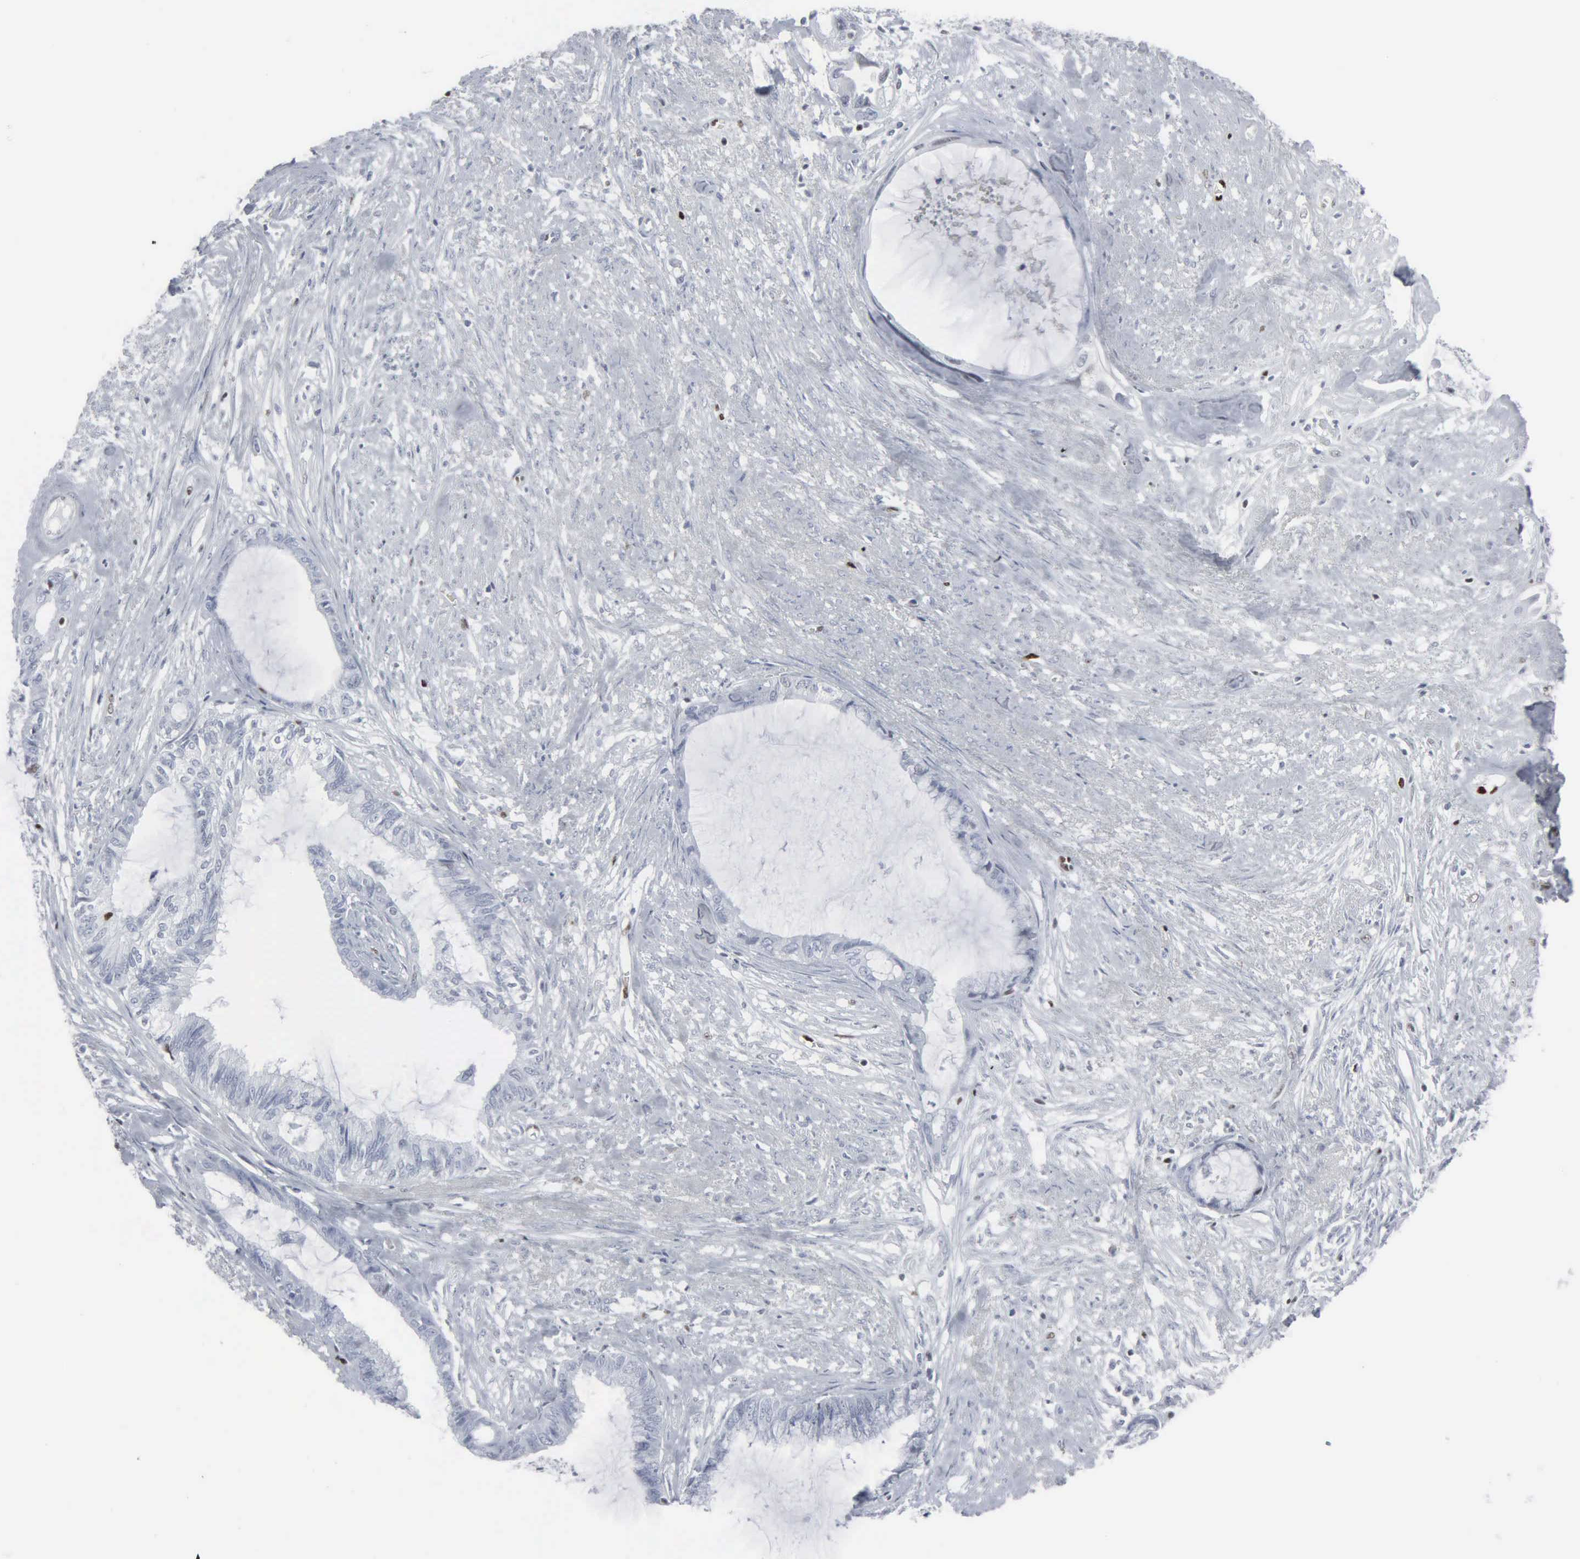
{"staining": {"intensity": "negative", "quantity": "none", "location": "none"}, "tissue": "endometrial cancer", "cell_type": "Tumor cells", "image_type": "cancer", "snomed": [{"axis": "morphology", "description": "Adenocarcinoma, NOS"}, {"axis": "topography", "description": "Endometrium"}], "caption": "Immunohistochemistry photomicrograph of neoplastic tissue: human endometrial cancer stained with DAB (3,3'-diaminobenzidine) displays no significant protein positivity in tumor cells.", "gene": "CCND3", "patient": {"sex": "female", "age": 86}}